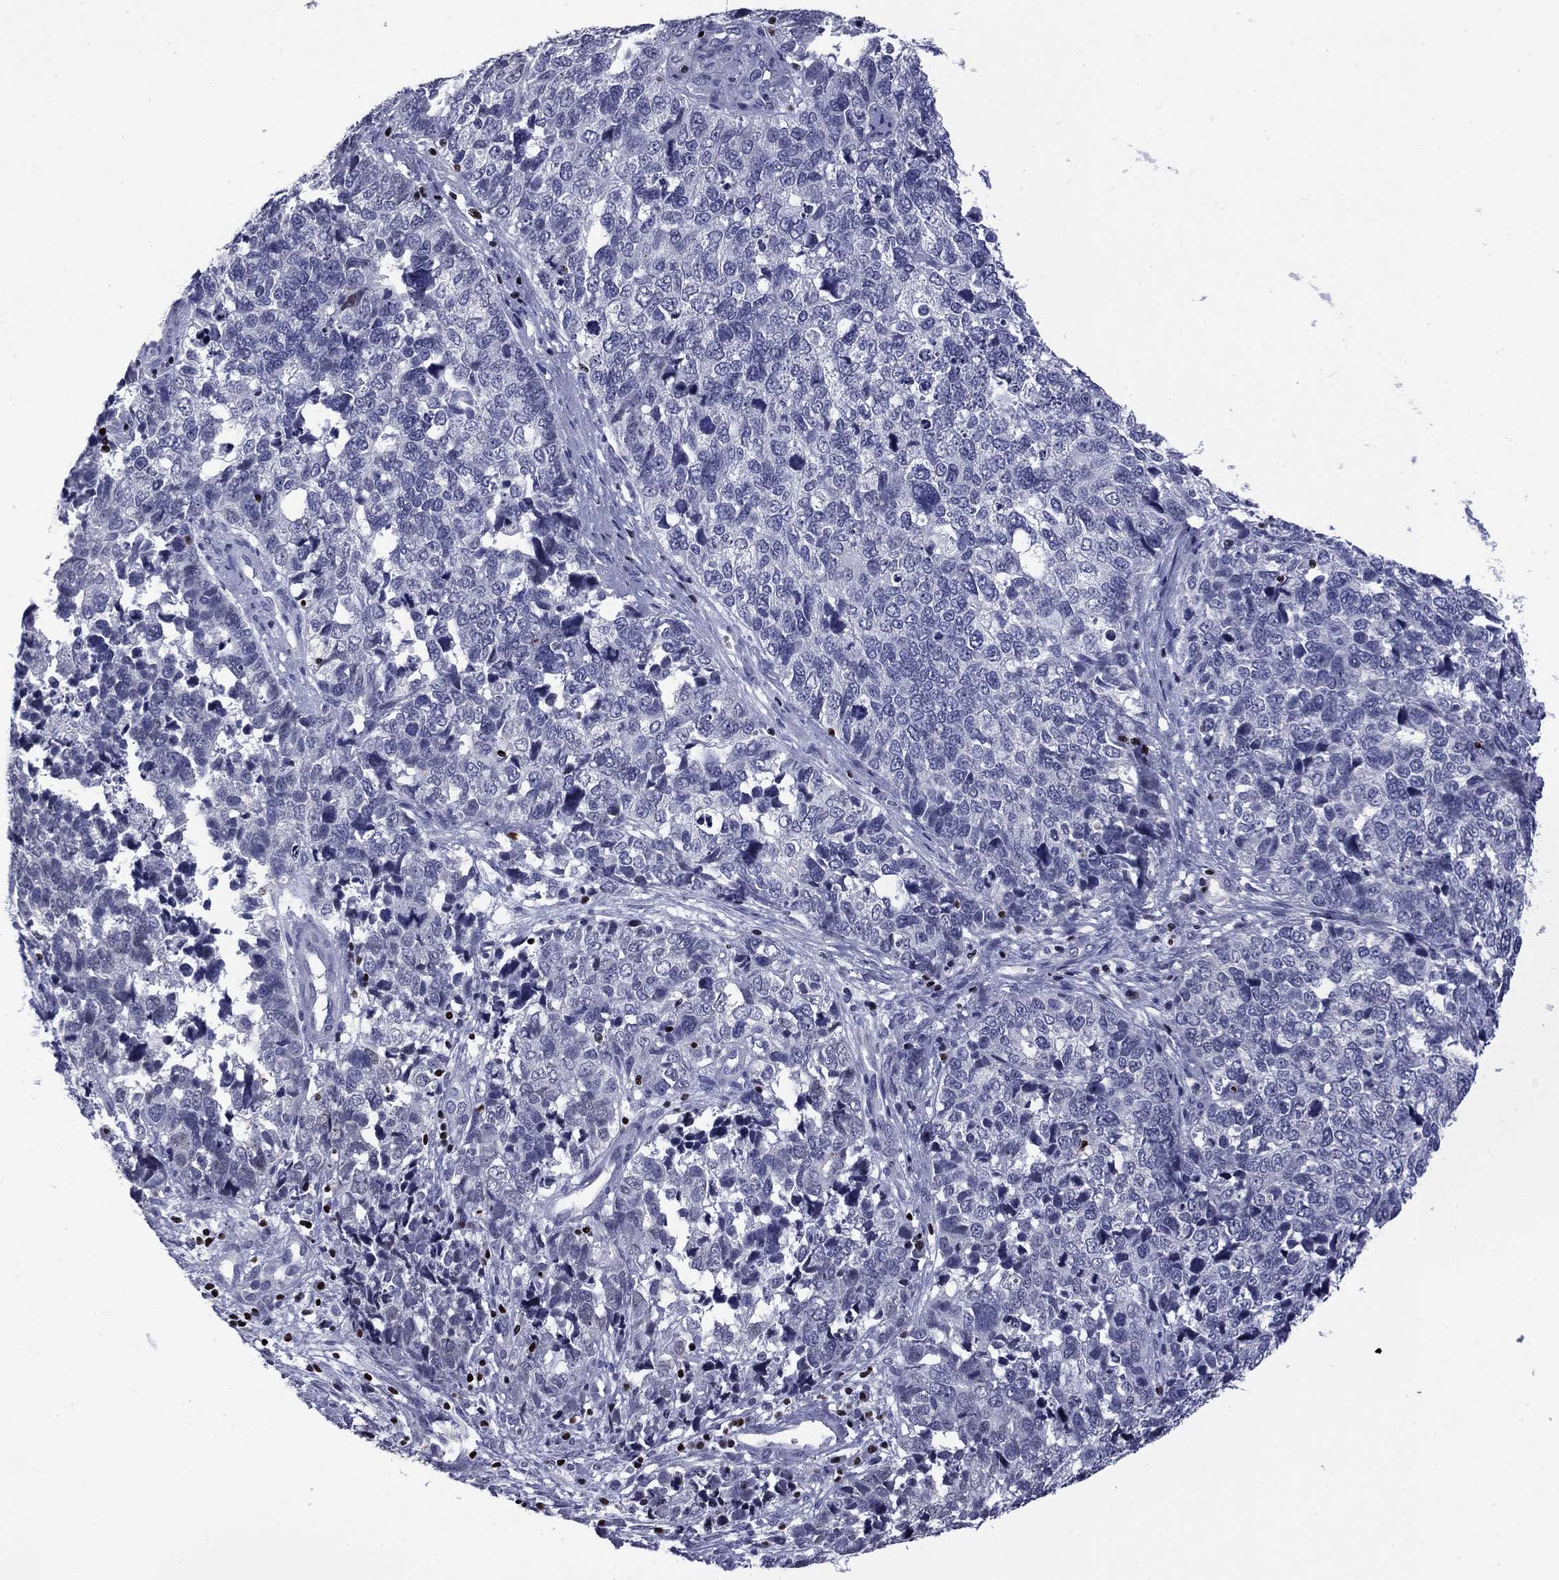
{"staining": {"intensity": "negative", "quantity": "none", "location": "none"}, "tissue": "cervical cancer", "cell_type": "Tumor cells", "image_type": "cancer", "snomed": [{"axis": "morphology", "description": "Squamous cell carcinoma, NOS"}, {"axis": "topography", "description": "Cervix"}], "caption": "Human cervical cancer stained for a protein using immunohistochemistry displays no staining in tumor cells.", "gene": "IKZF3", "patient": {"sex": "female", "age": 63}}